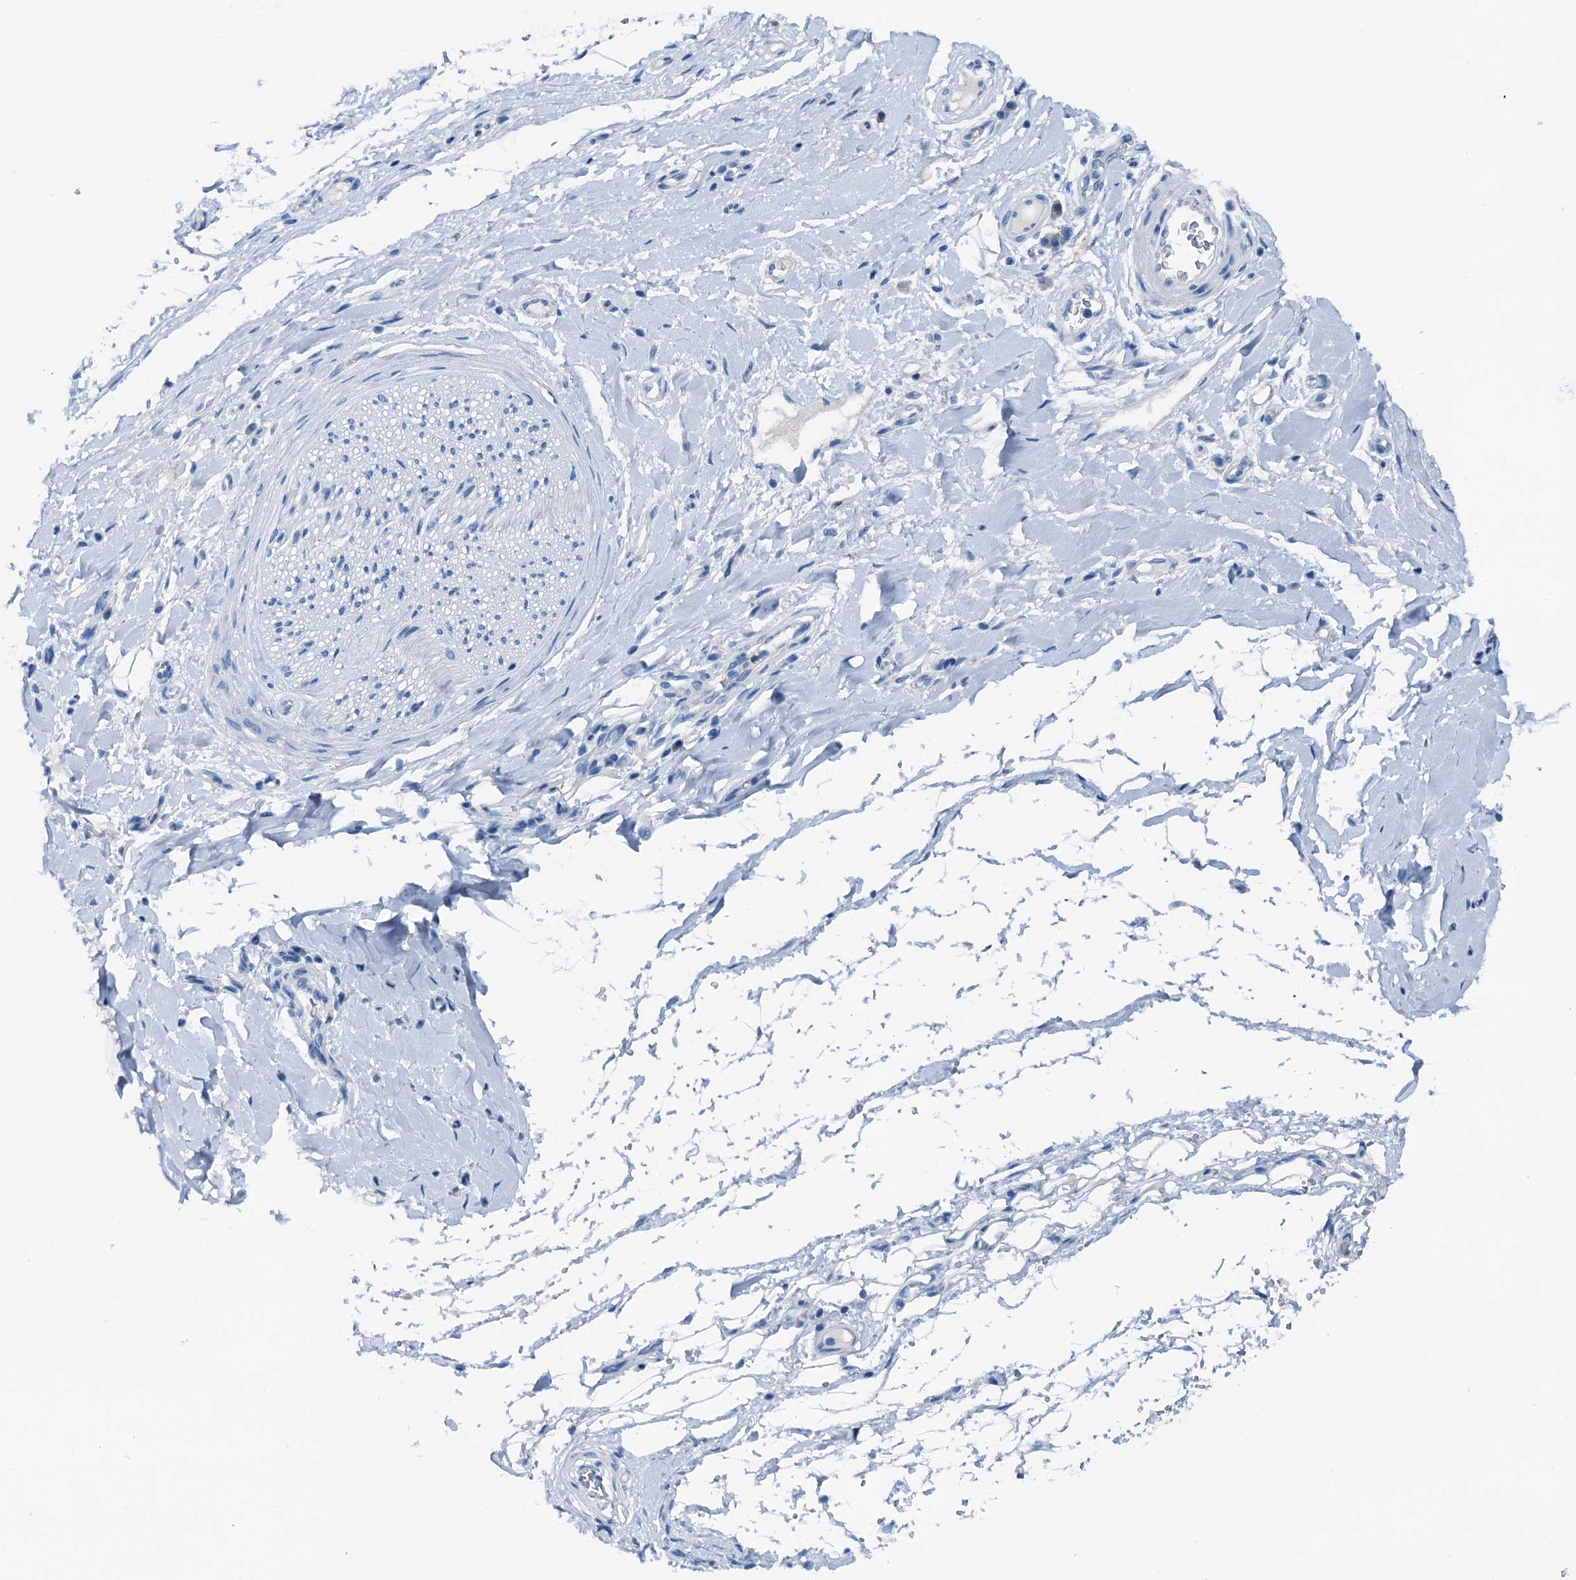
{"staining": {"intensity": "negative", "quantity": "none", "location": "none"}, "tissue": "adipose tissue", "cell_type": "Adipocytes", "image_type": "normal", "snomed": [{"axis": "morphology", "description": "Normal tissue, NOS"}, {"axis": "morphology", "description": "Adenocarcinoma, NOS"}, {"axis": "topography", "description": "Stomach, upper"}, {"axis": "topography", "description": "Peripheral nerve tissue"}], "caption": "IHC photomicrograph of benign adipose tissue stained for a protein (brown), which exhibits no expression in adipocytes.", "gene": "C1QTNF4", "patient": {"sex": "male", "age": 62}}